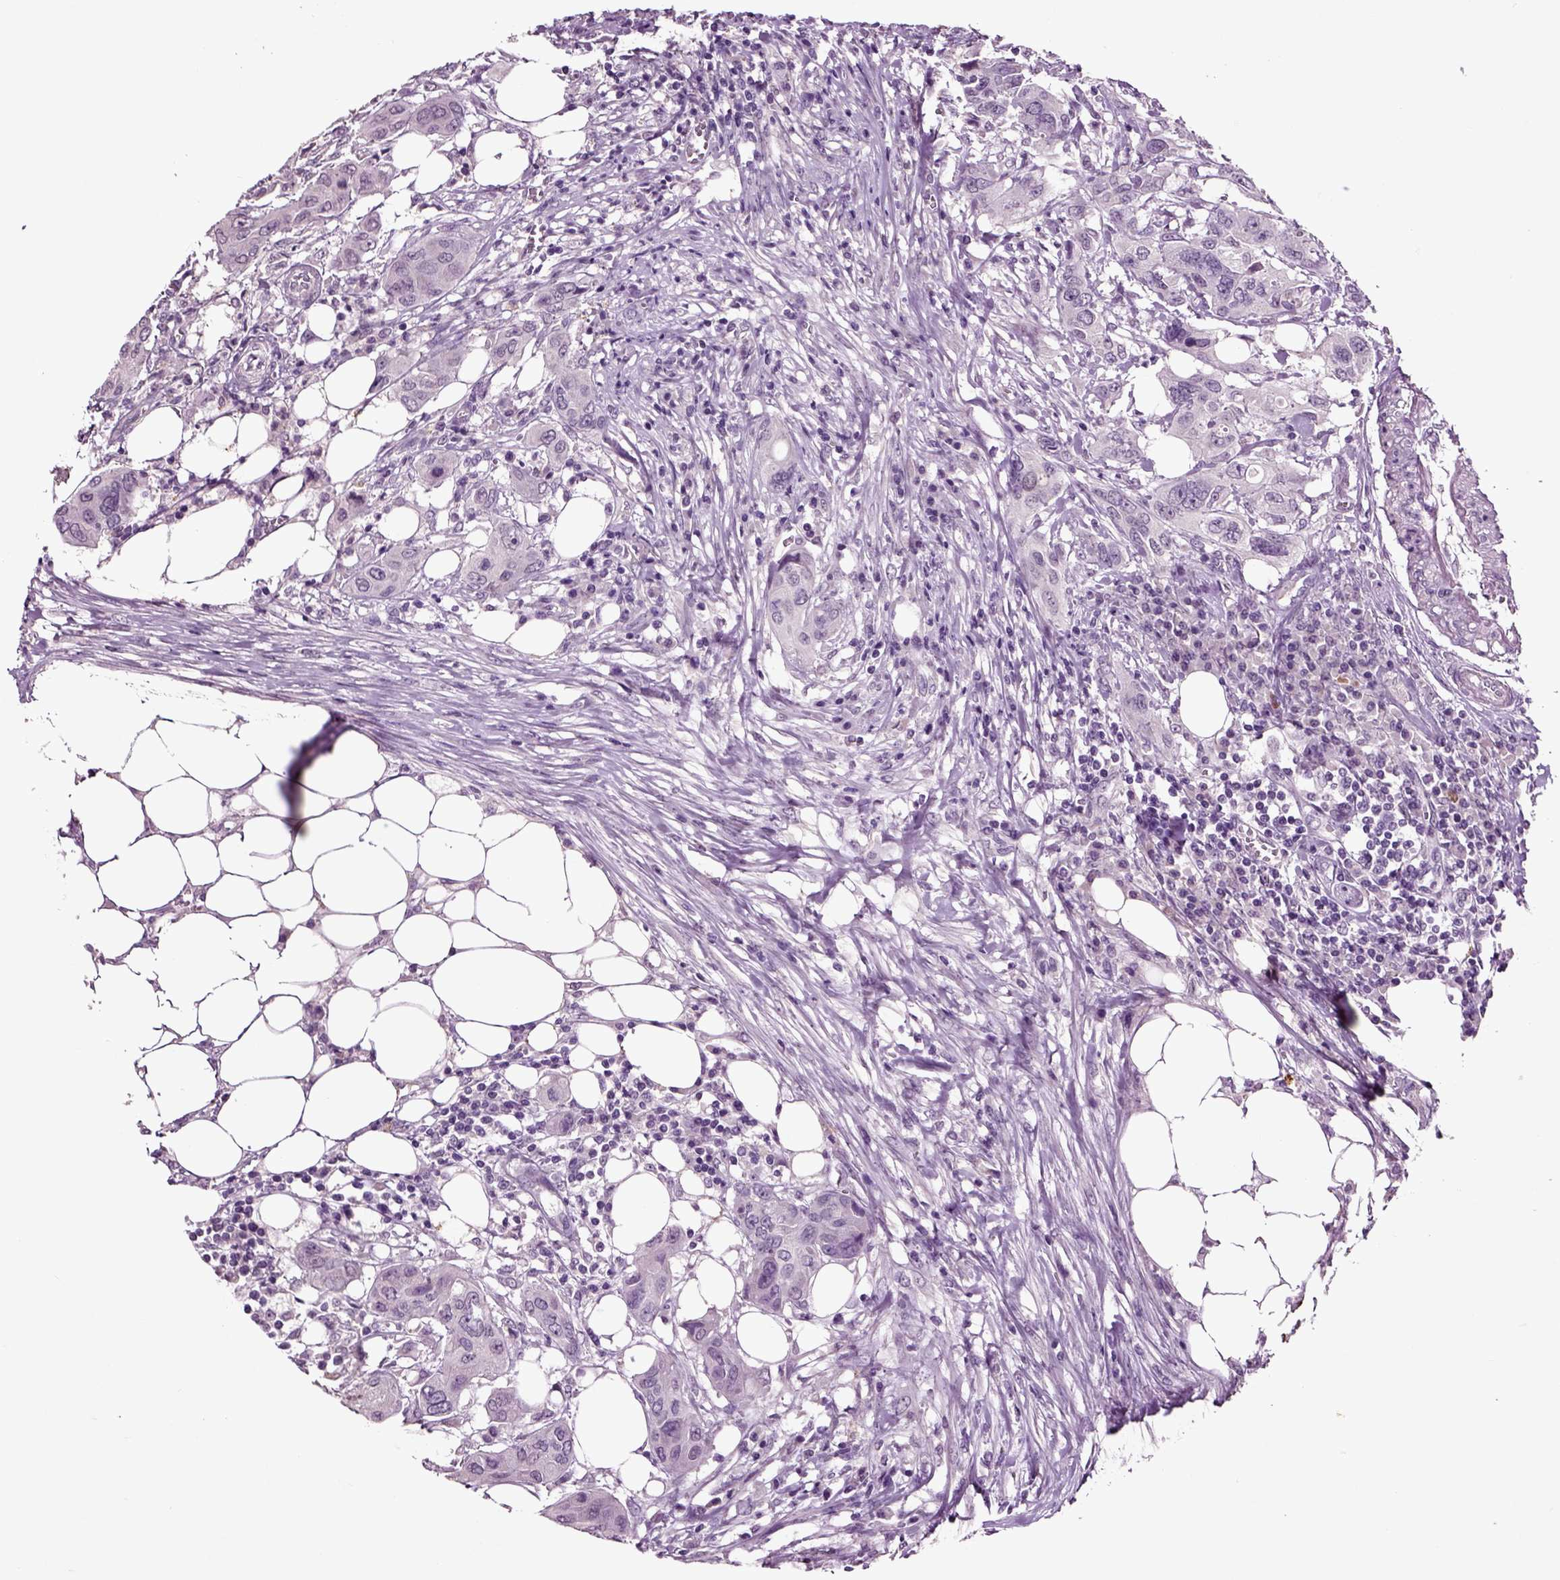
{"staining": {"intensity": "negative", "quantity": "none", "location": "none"}, "tissue": "urothelial cancer", "cell_type": "Tumor cells", "image_type": "cancer", "snomed": [{"axis": "morphology", "description": "Urothelial carcinoma, NOS"}, {"axis": "morphology", "description": "Urothelial carcinoma, High grade"}, {"axis": "topography", "description": "Urinary bladder"}], "caption": "High magnification brightfield microscopy of transitional cell carcinoma stained with DAB (brown) and counterstained with hematoxylin (blue): tumor cells show no significant expression.", "gene": "CRHR1", "patient": {"sex": "male", "age": 63}}